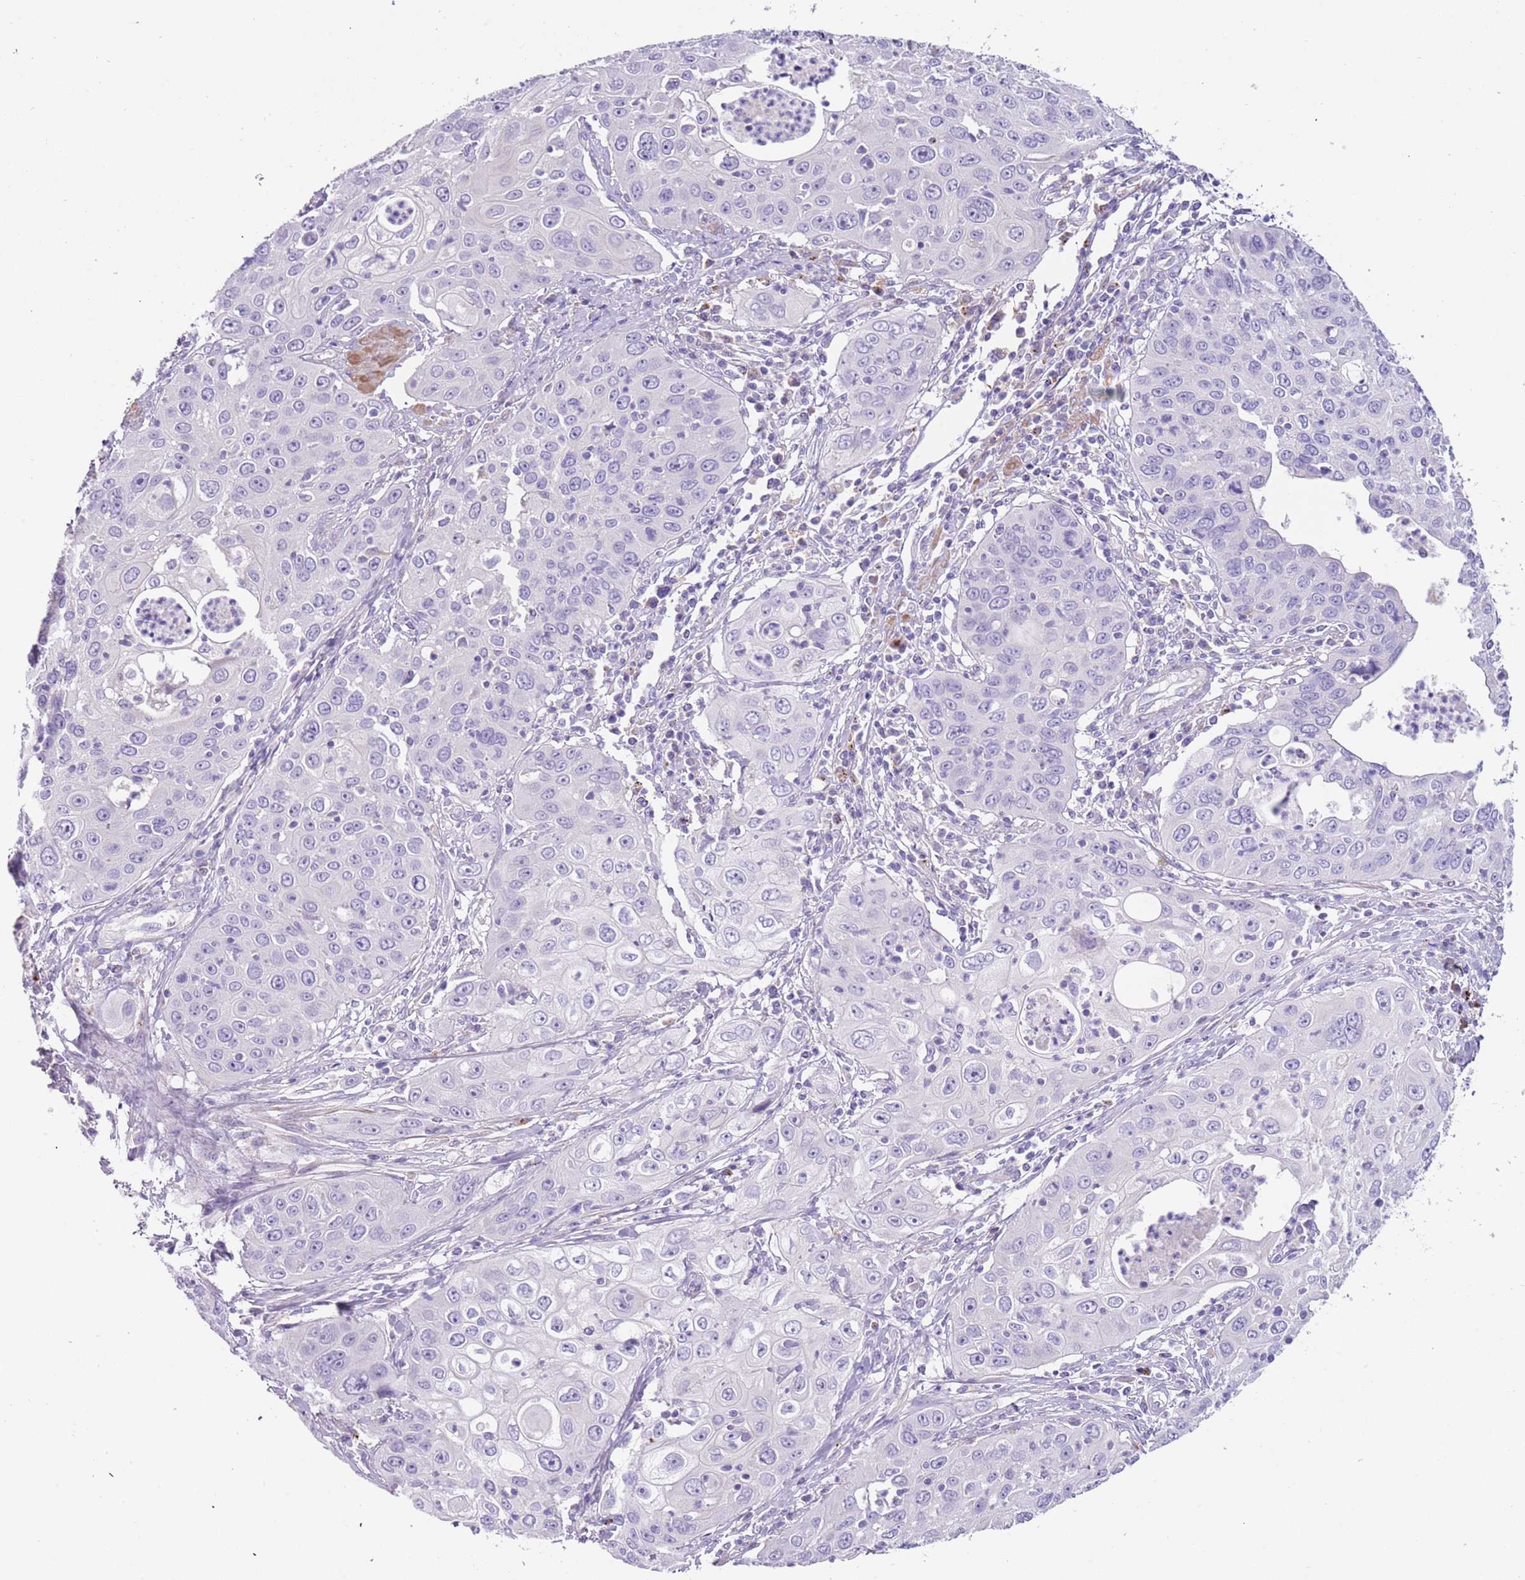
{"staining": {"intensity": "negative", "quantity": "none", "location": "none"}, "tissue": "cervical cancer", "cell_type": "Tumor cells", "image_type": "cancer", "snomed": [{"axis": "morphology", "description": "Squamous cell carcinoma, NOS"}, {"axis": "topography", "description": "Cervix"}], "caption": "IHC photomicrograph of squamous cell carcinoma (cervical) stained for a protein (brown), which shows no positivity in tumor cells.", "gene": "LRRN3", "patient": {"sex": "female", "age": 36}}